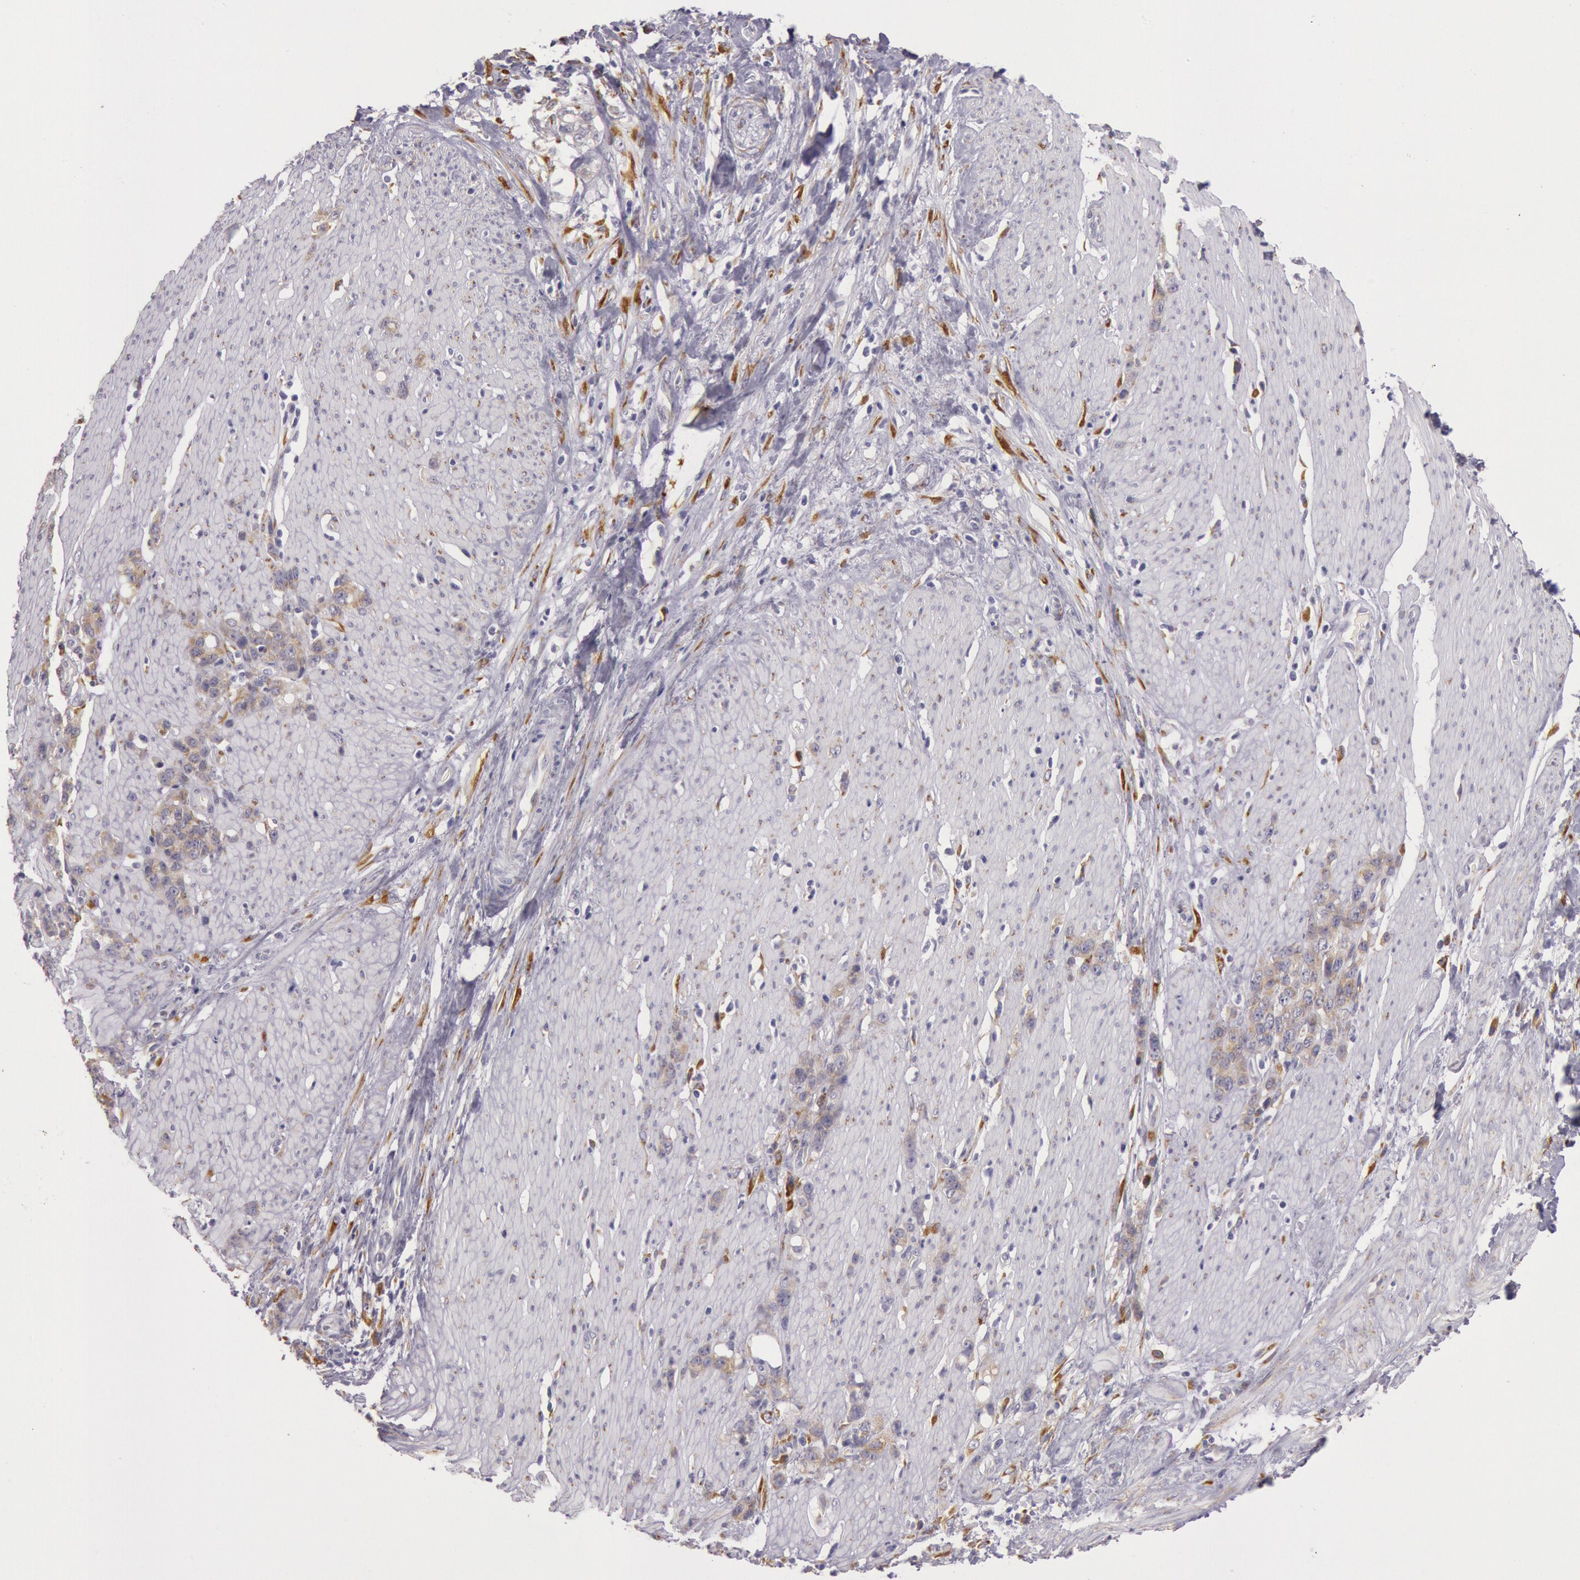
{"staining": {"intensity": "weak", "quantity": "25%-75%", "location": "cytoplasmic/membranous"}, "tissue": "stomach cancer", "cell_type": "Tumor cells", "image_type": "cancer", "snomed": [{"axis": "morphology", "description": "Adenocarcinoma, NOS"}, {"axis": "topography", "description": "Stomach, lower"}], "caption": "Immunohistochemical staining of adenocarcinoma (stomach) exhibits low levels of weak cytoplasmic/membranous protein positivity in about 25%-75% of tumor cells.", "gene": "CIDEB", "patient": {"sex": "male", "age": 88}}